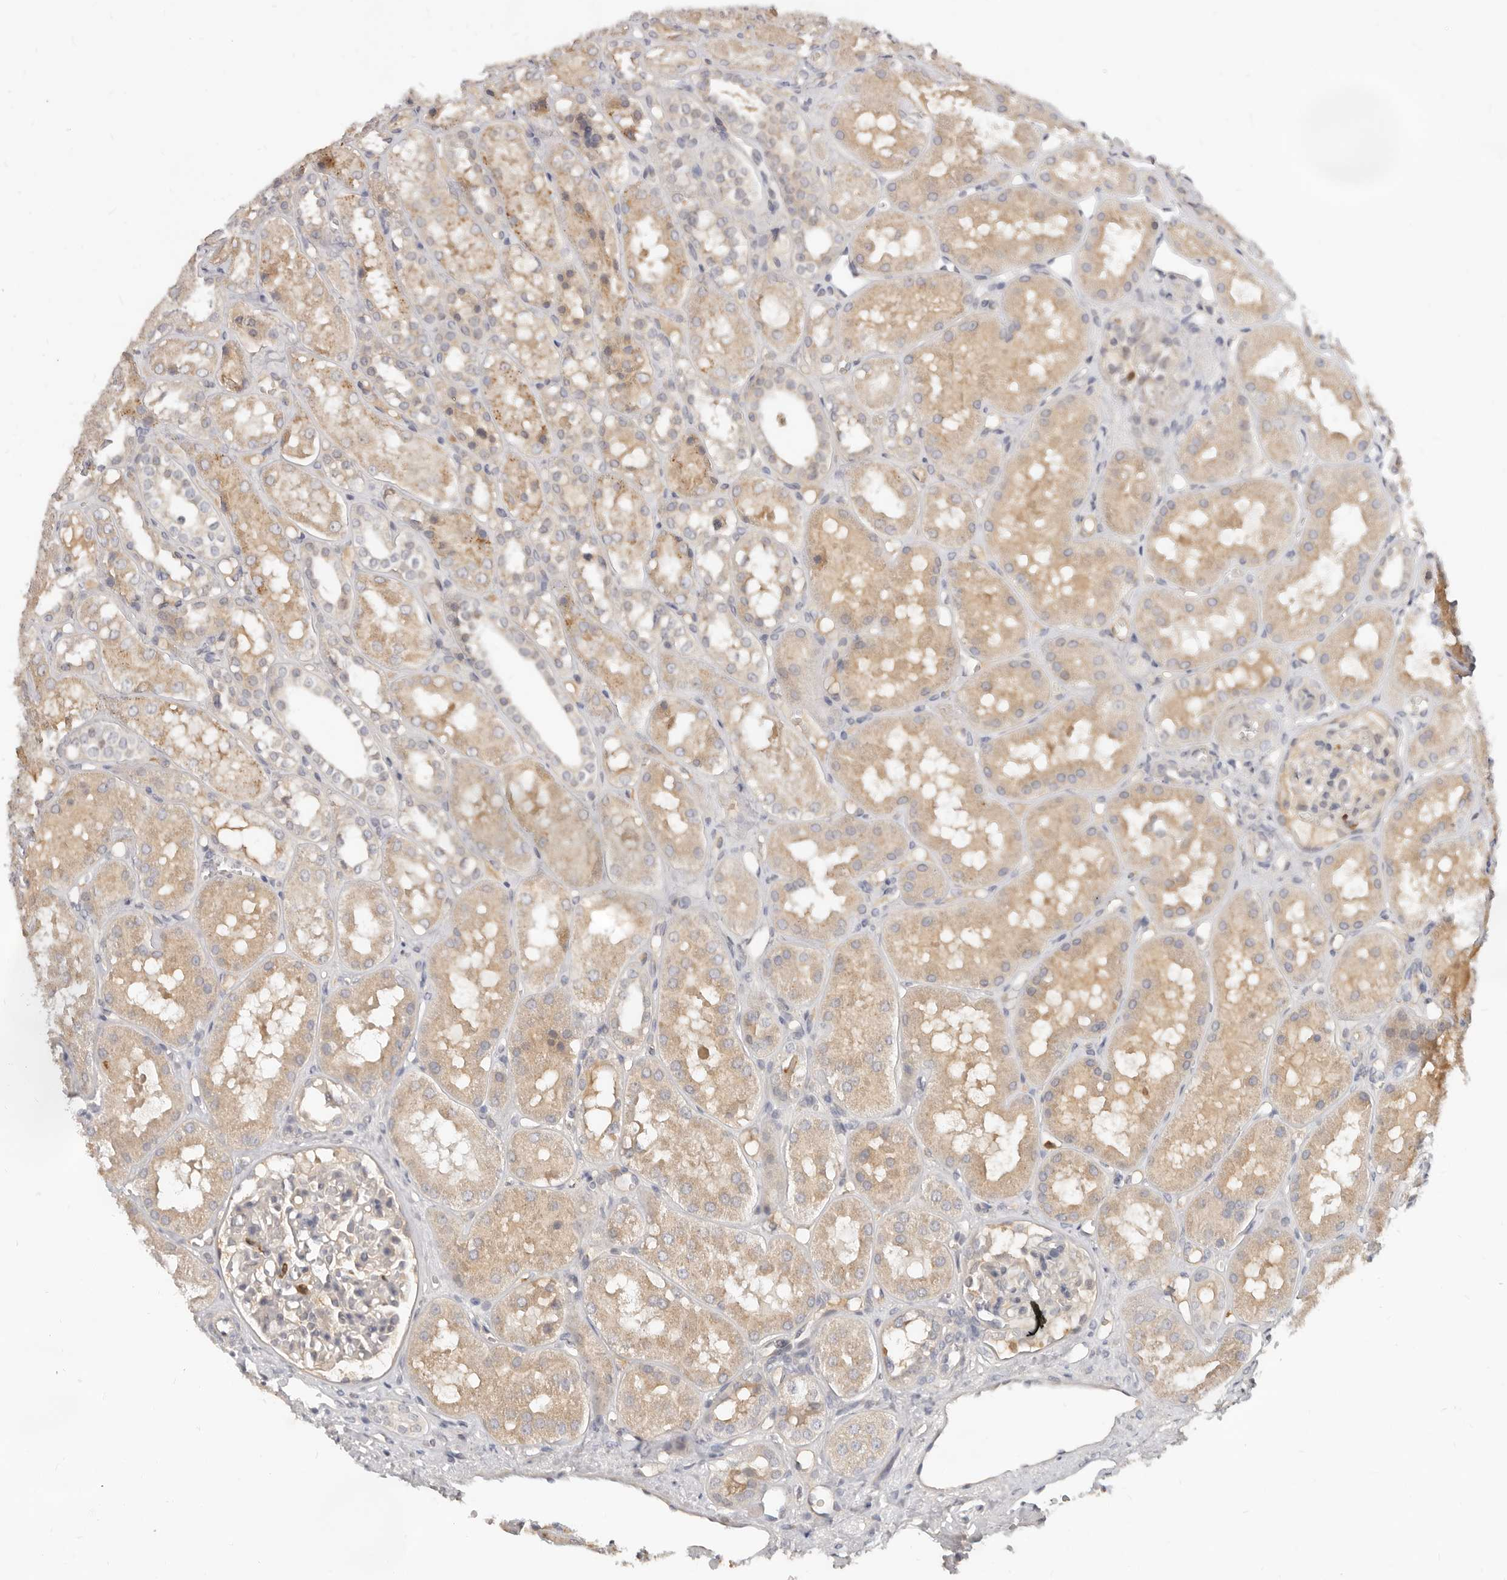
{"staining": {"intensity": "weak", "quantity": "<25%", "location": "cytoplasmic/membranous"}, "tissue": "kidney", "cell_type": "Cells in glomeruli", "image_type": "normal", "snomed": [{"axis": "morphology", "description": "Normal tissue, NOS"}, {"axis": "topography", "description": "Kidney"}], "caption": "Immunohistochemistry photomicrograph of benign human kidney stained for a protein (brown), which displays no staining in cells in glomeruli. (Immunohistochemistry, brightfield microscopy, high magnification).", "gene": "USP49", "patient": {"sex": "male", "age": 16}}